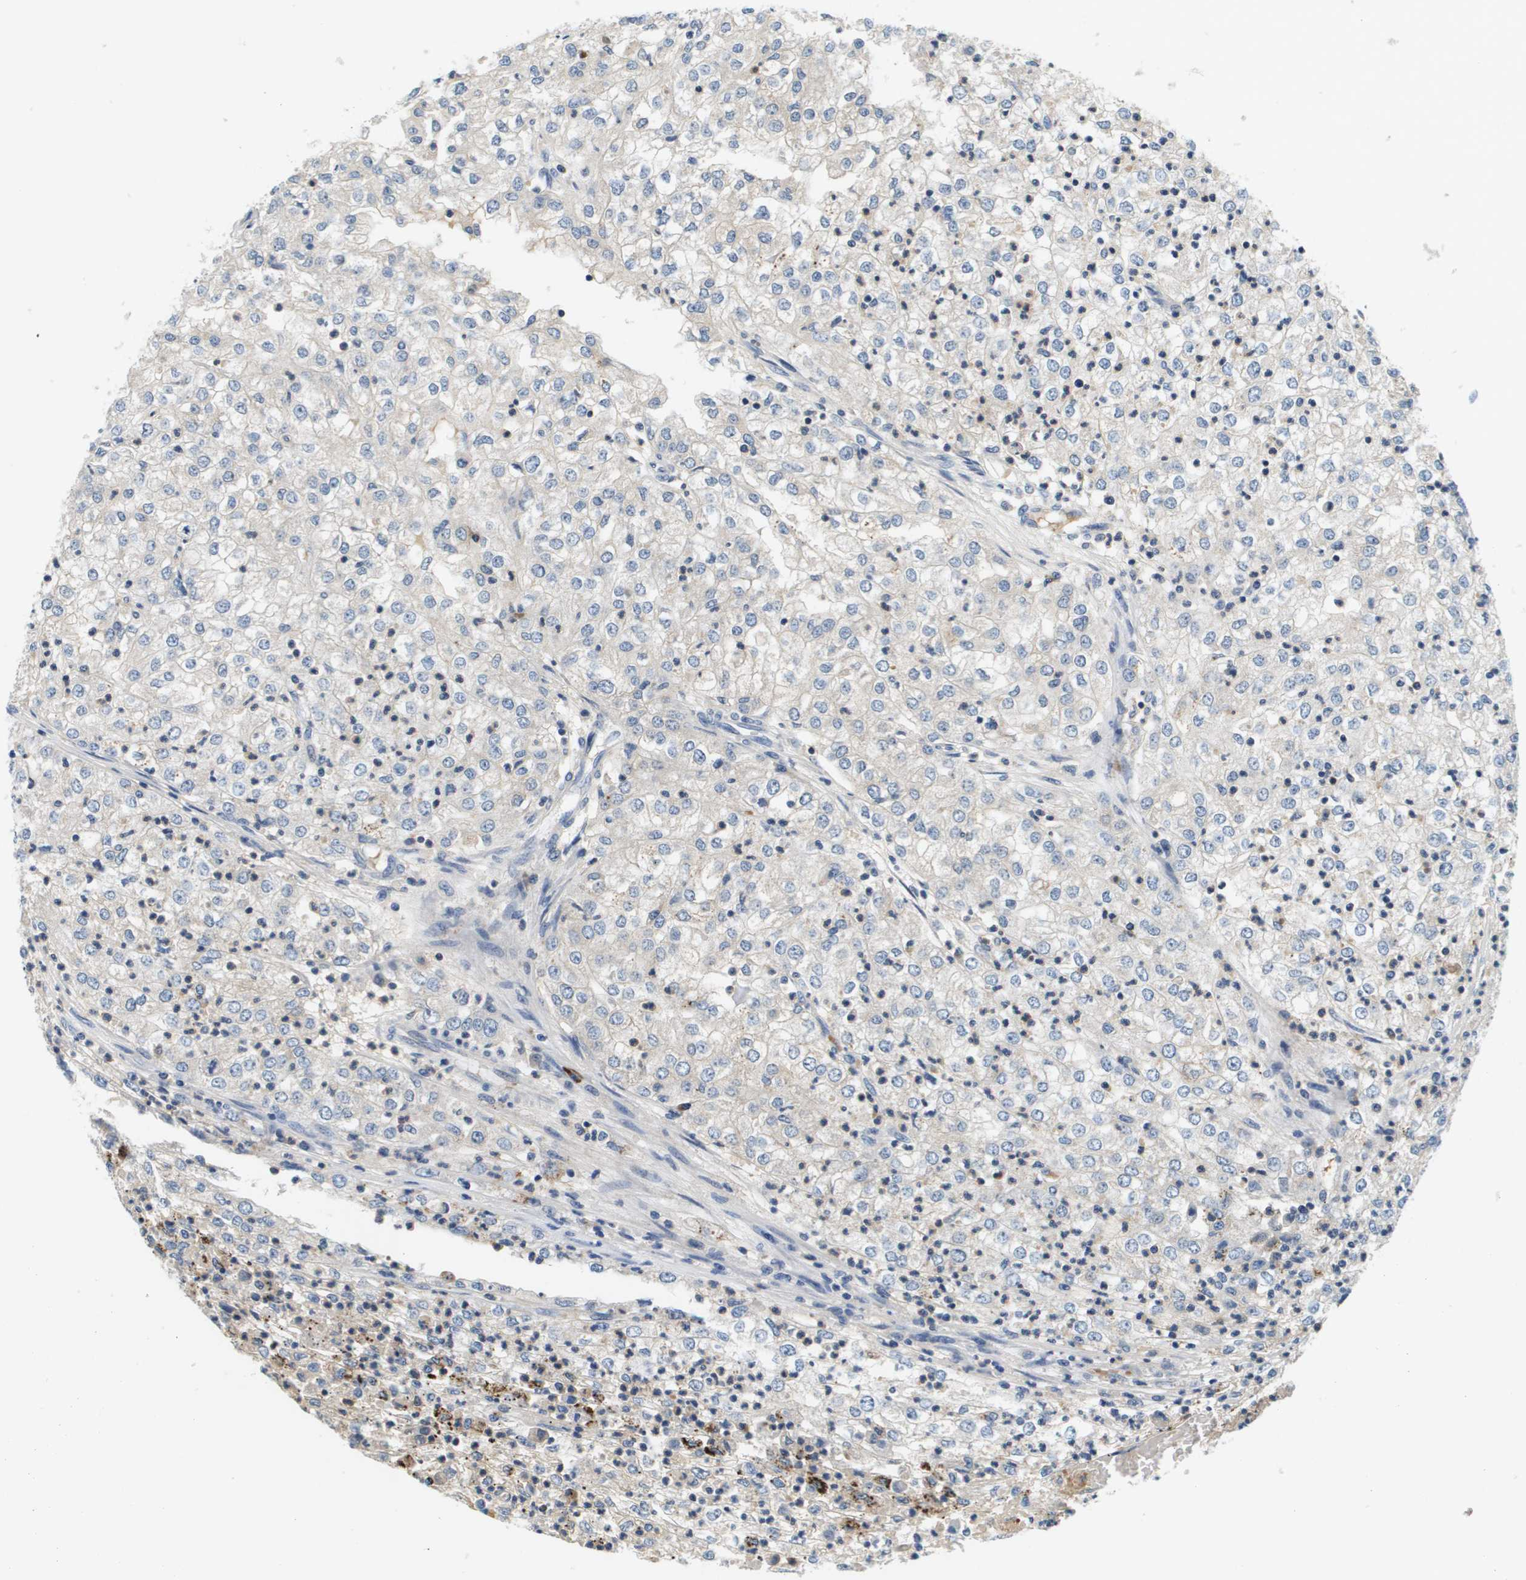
{"staining": {"intensity": "negative", "quantity": "none", "location": "none"}, "tissue": "renal cancer", "cell_type": "Tumor cells", "image_type": "cancer", "snomed": [{"axis": "morphology", "description": "Adenocarcinoma, NOS"}, {"axis": "topography", "description": "Kidney"}], "caption": "An image of renal adenocarcinoma stained for a protein reveals no brown staining in tumor cells.", "gene": "KCNQ5", "patient": {"sex": "female", "age": 54}}